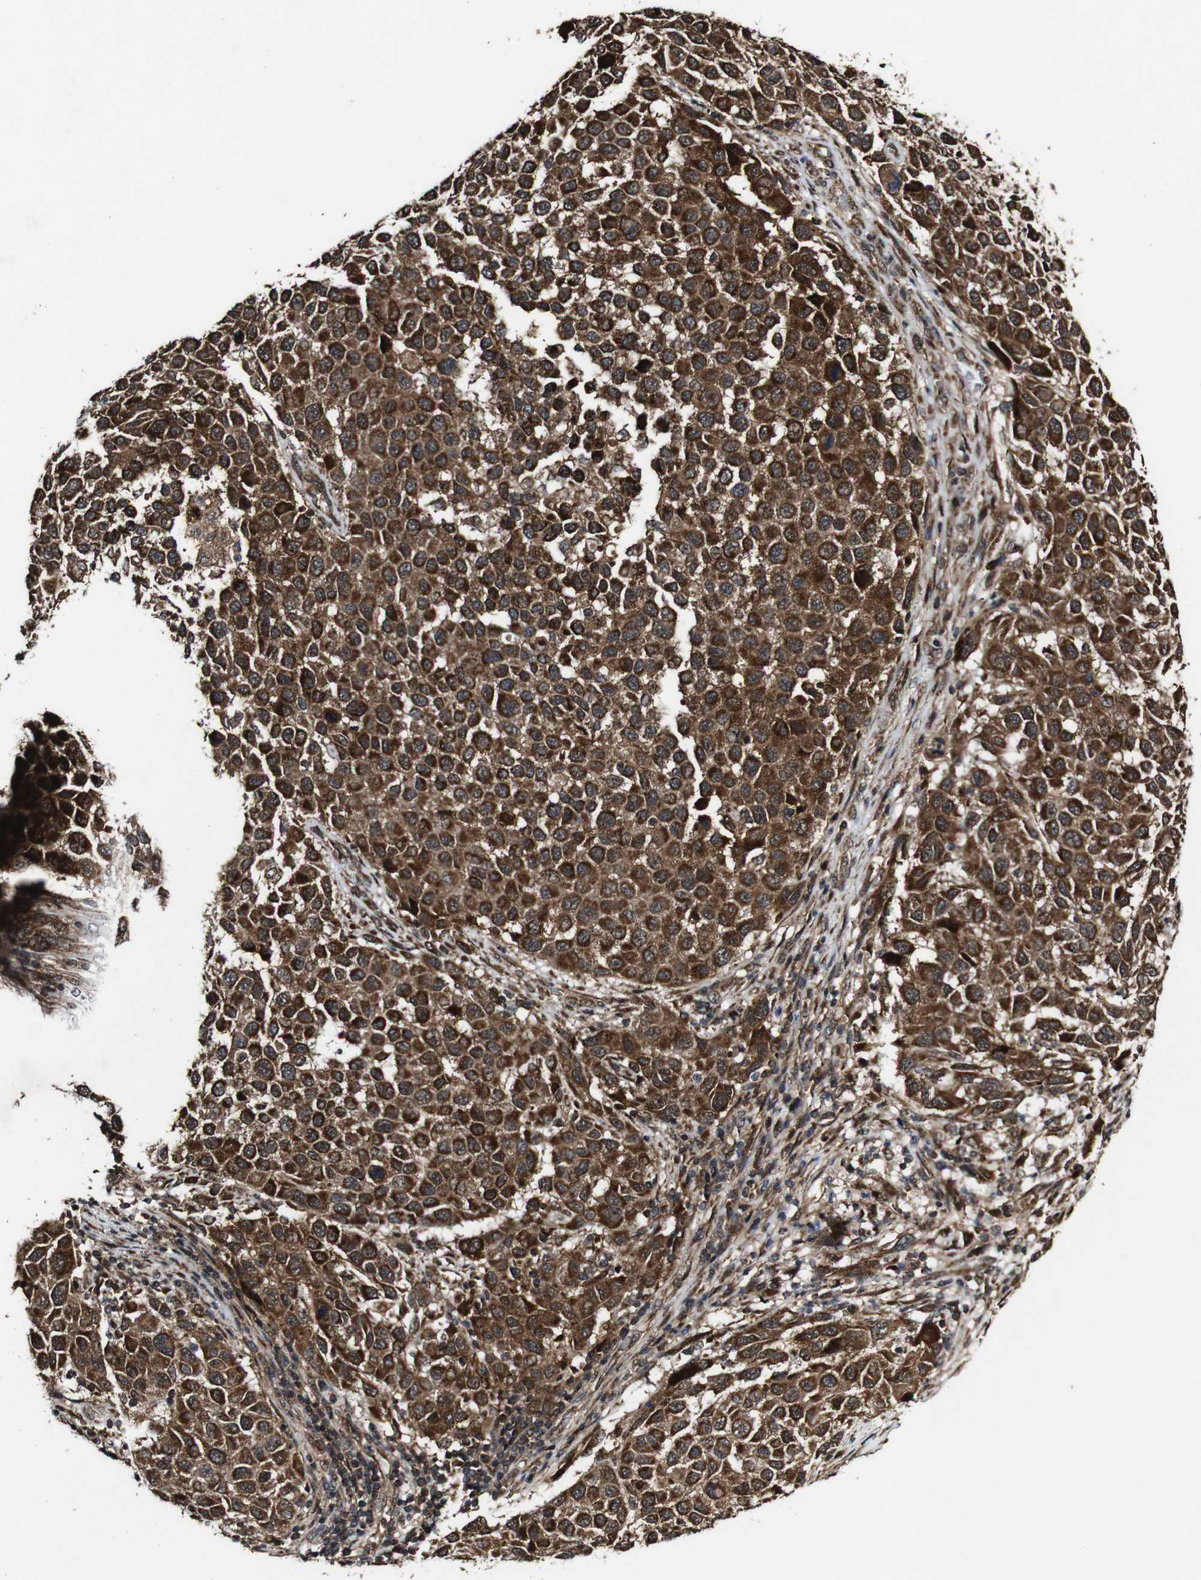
{"staining": {"intensity": "strong", "quantity": ">75%", "location": "cytoplasmic/membranous"}, "tissue": "melanoma", "cell_type": "Tumor cells", "image_type": "cancer", "snomed": [{"axis": "morphology", "description": "Malignant melanoma, NOS"}, {"axis": "topography", "description": "Skin"}], "caption": "DAB immunohistochemical staining of malignant melanoma reveals strong cytoplasmic/membranous protein staining in about >75% of tumor cells.", "gene": "BTN3A3", "patient": {"sex": "male", "age": 36}}